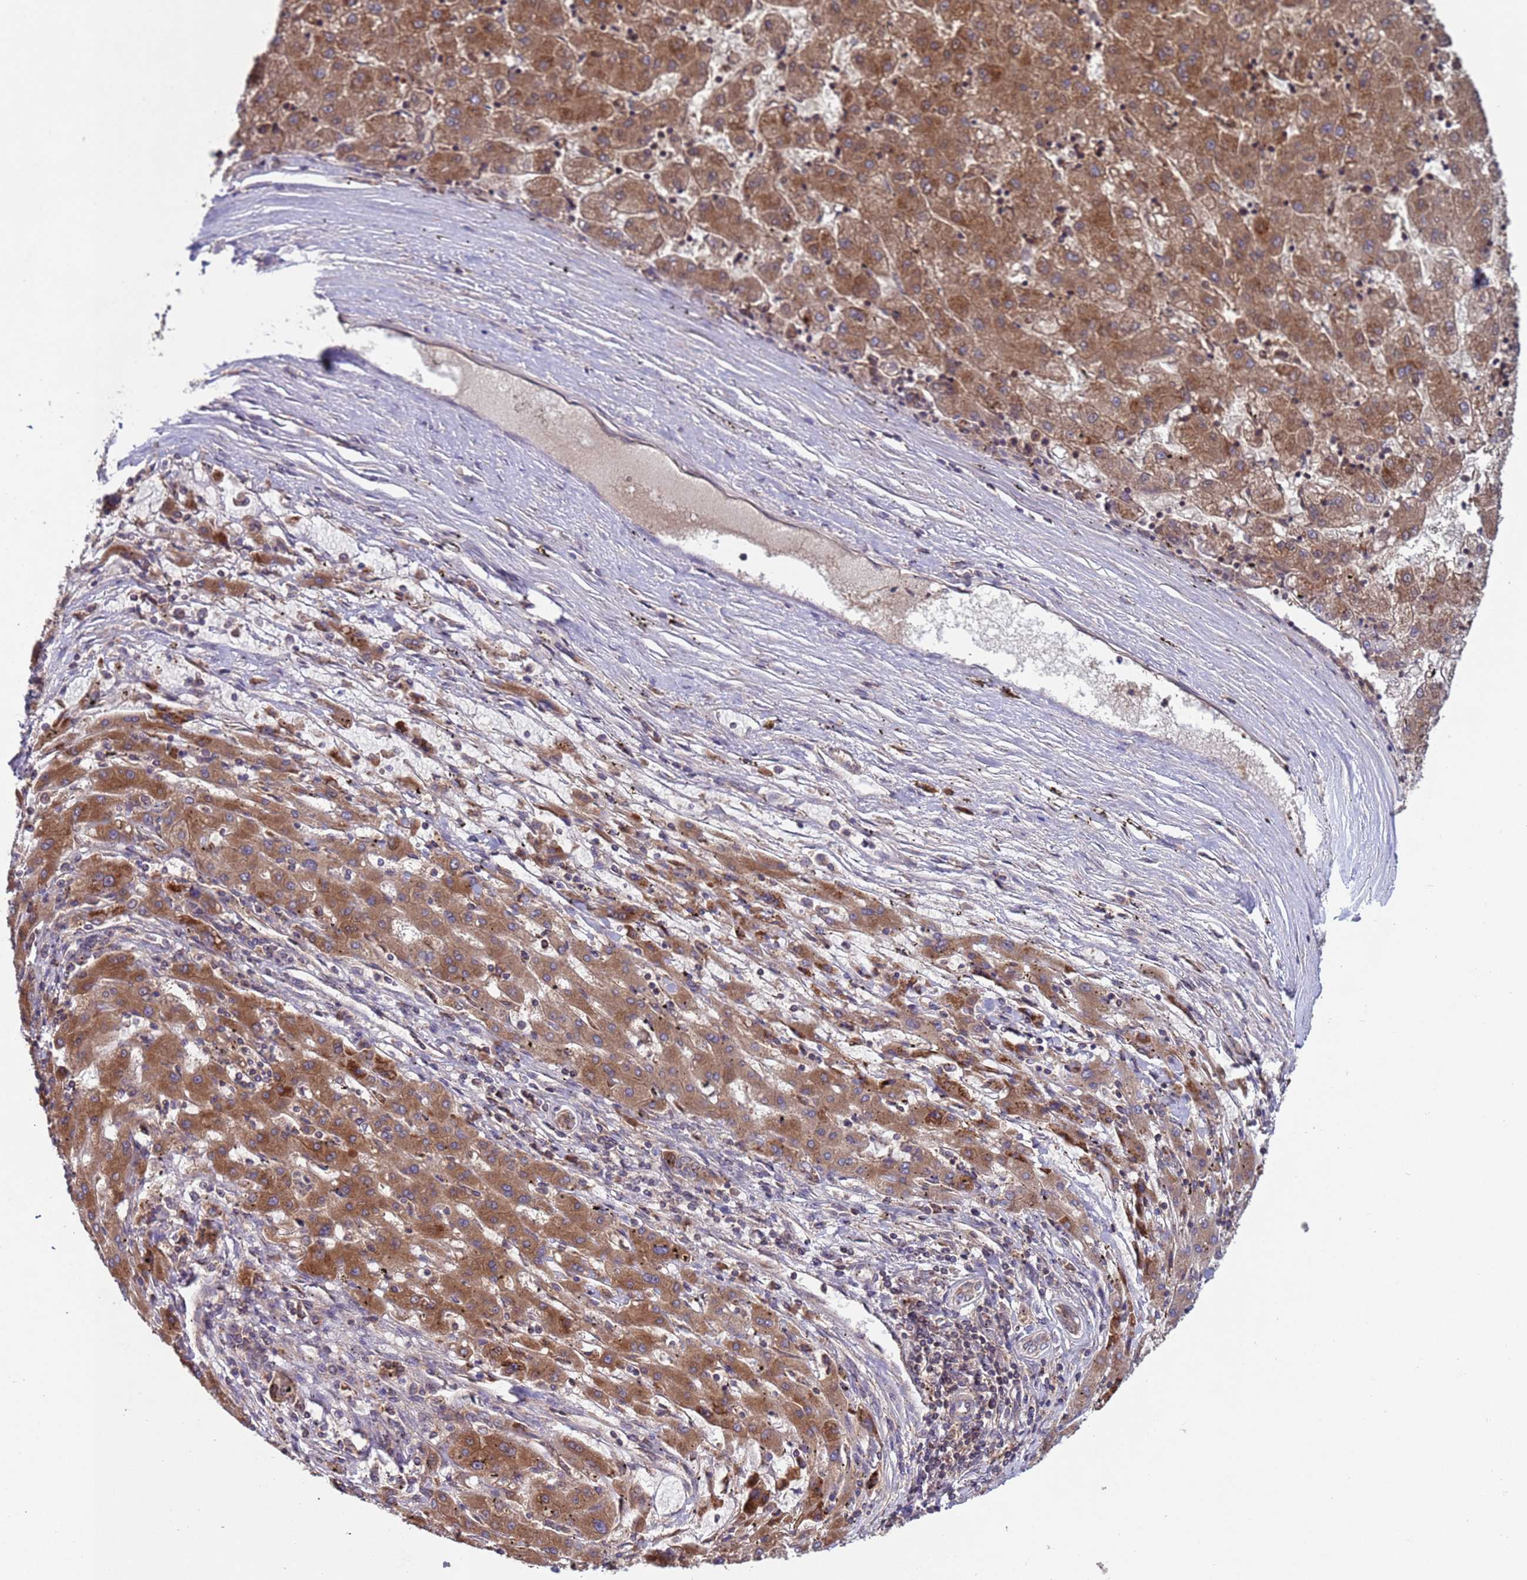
{"staining": {"intensity": "moderate", "quantity": ">75%", "location": "cytoplasmic/membranous"}, "tissue": "liver cancer", "cell_type": "Tumor cells", "image_type": "cancer", "snomed": [{"axis": "morphology", "description": "Carcinoma, Hepatocellular, NOS"}, {"axis": "topography", "description": "Liver"}], "caption": "Protein expression analysis of liver cancer reveals moderate cytoplasmic/membranous expression in approximately >75% of tumor cells.", "gene": "ACAD8", "patient": {"sex": "male", "age": 72}}